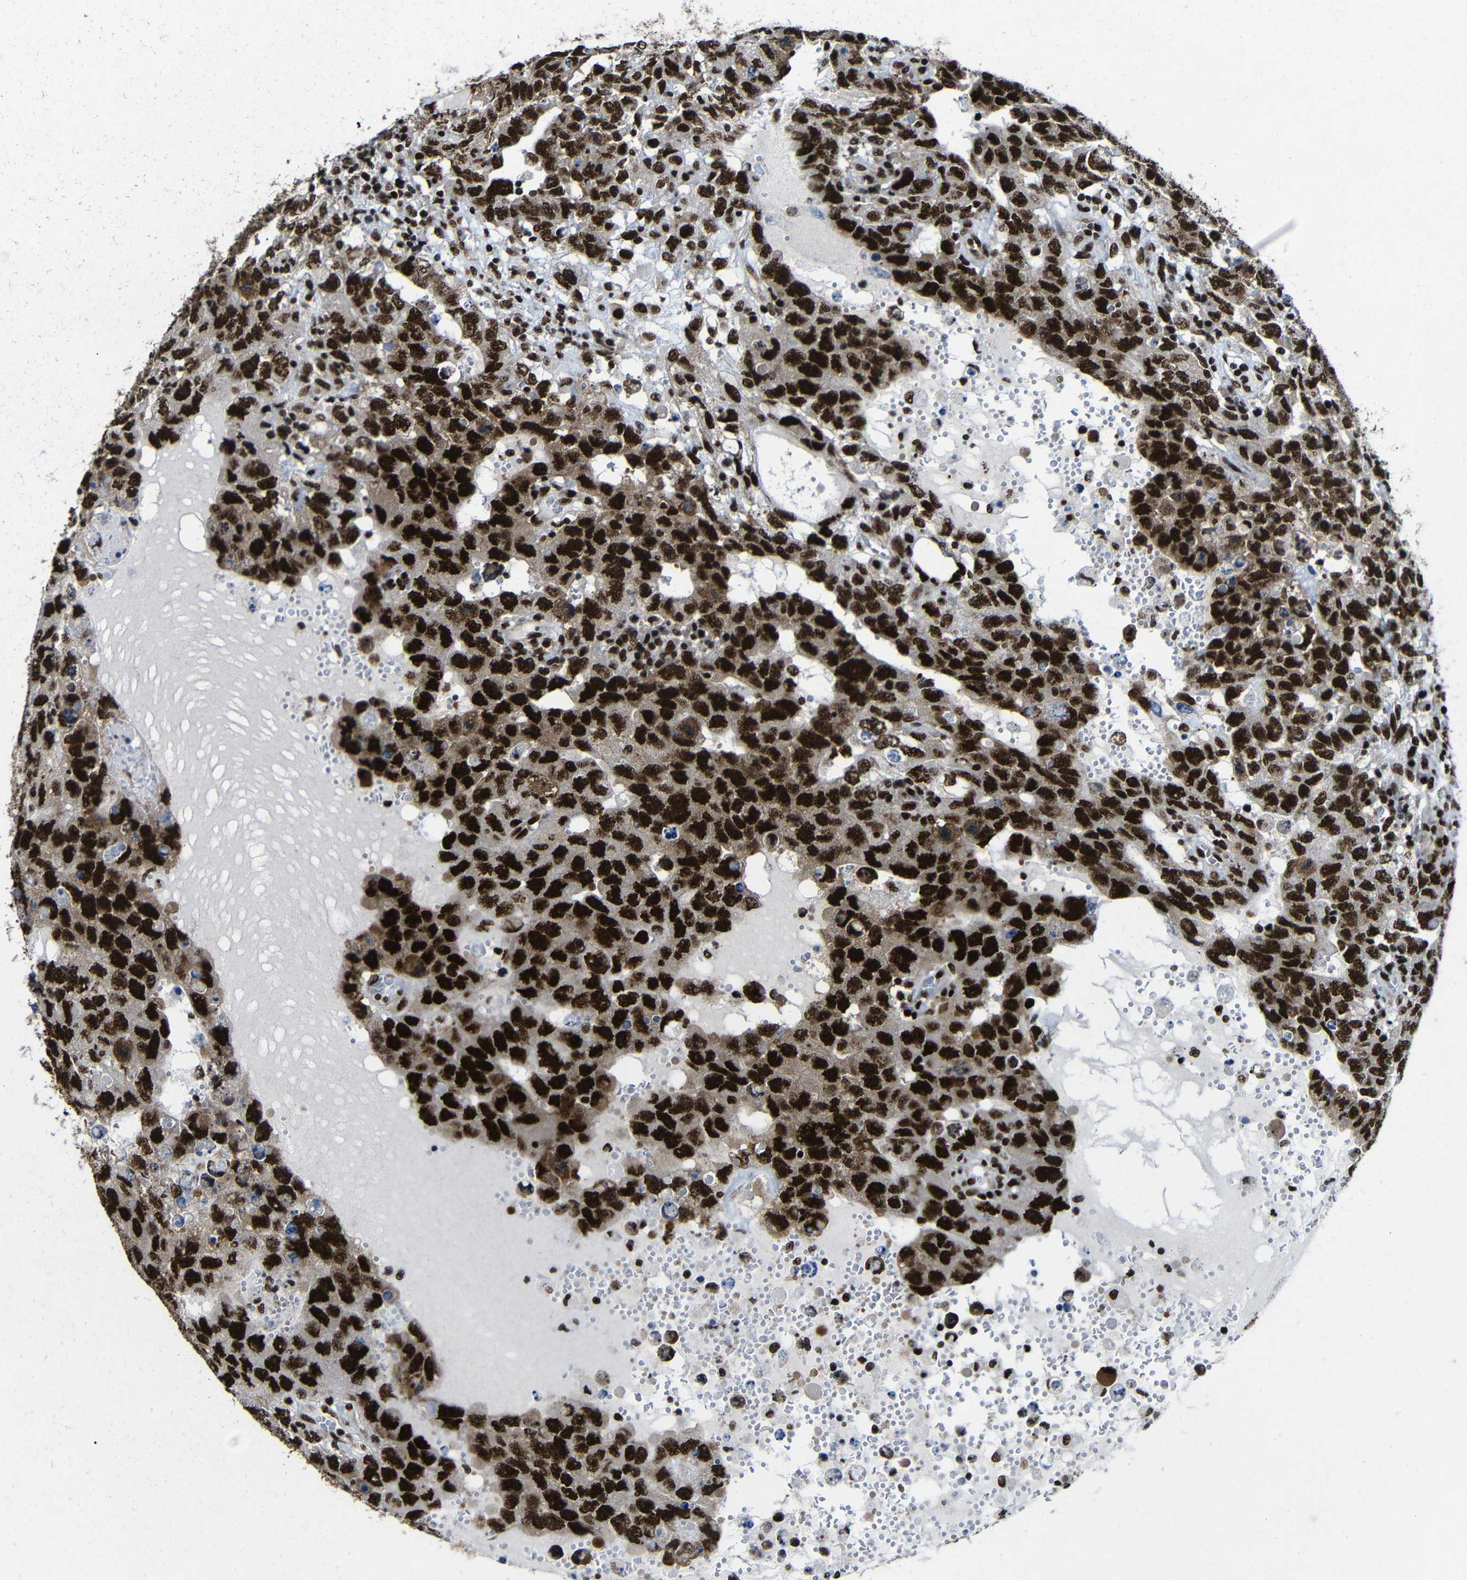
{"staining": {"intensity": "strong", "quantity": ">75%", "location": "nuclear"}, "tissue": "testis cancer", "cell_type": "Tumor cells", "image_type": "cancer", "snomed": [{"axis": "morphology", "description": "Carcinoma, Embryonal, NOS"}, {"axis": "topography", "description": "Testis"}], "caption": "The histopathology image shows immunohistochemical staining of embryonal carcinoma (testis). There is strong nuclear staining is present in about >75% of tumor cells. The staining is performed using DAB (3,3'-diaminobenzidine) brown chromogen to label protein expression. The nuclei are counter-stained blue using hematoxylin.", "gene": "PTBP1", "patient": {"sex": "male", "age": 26}}